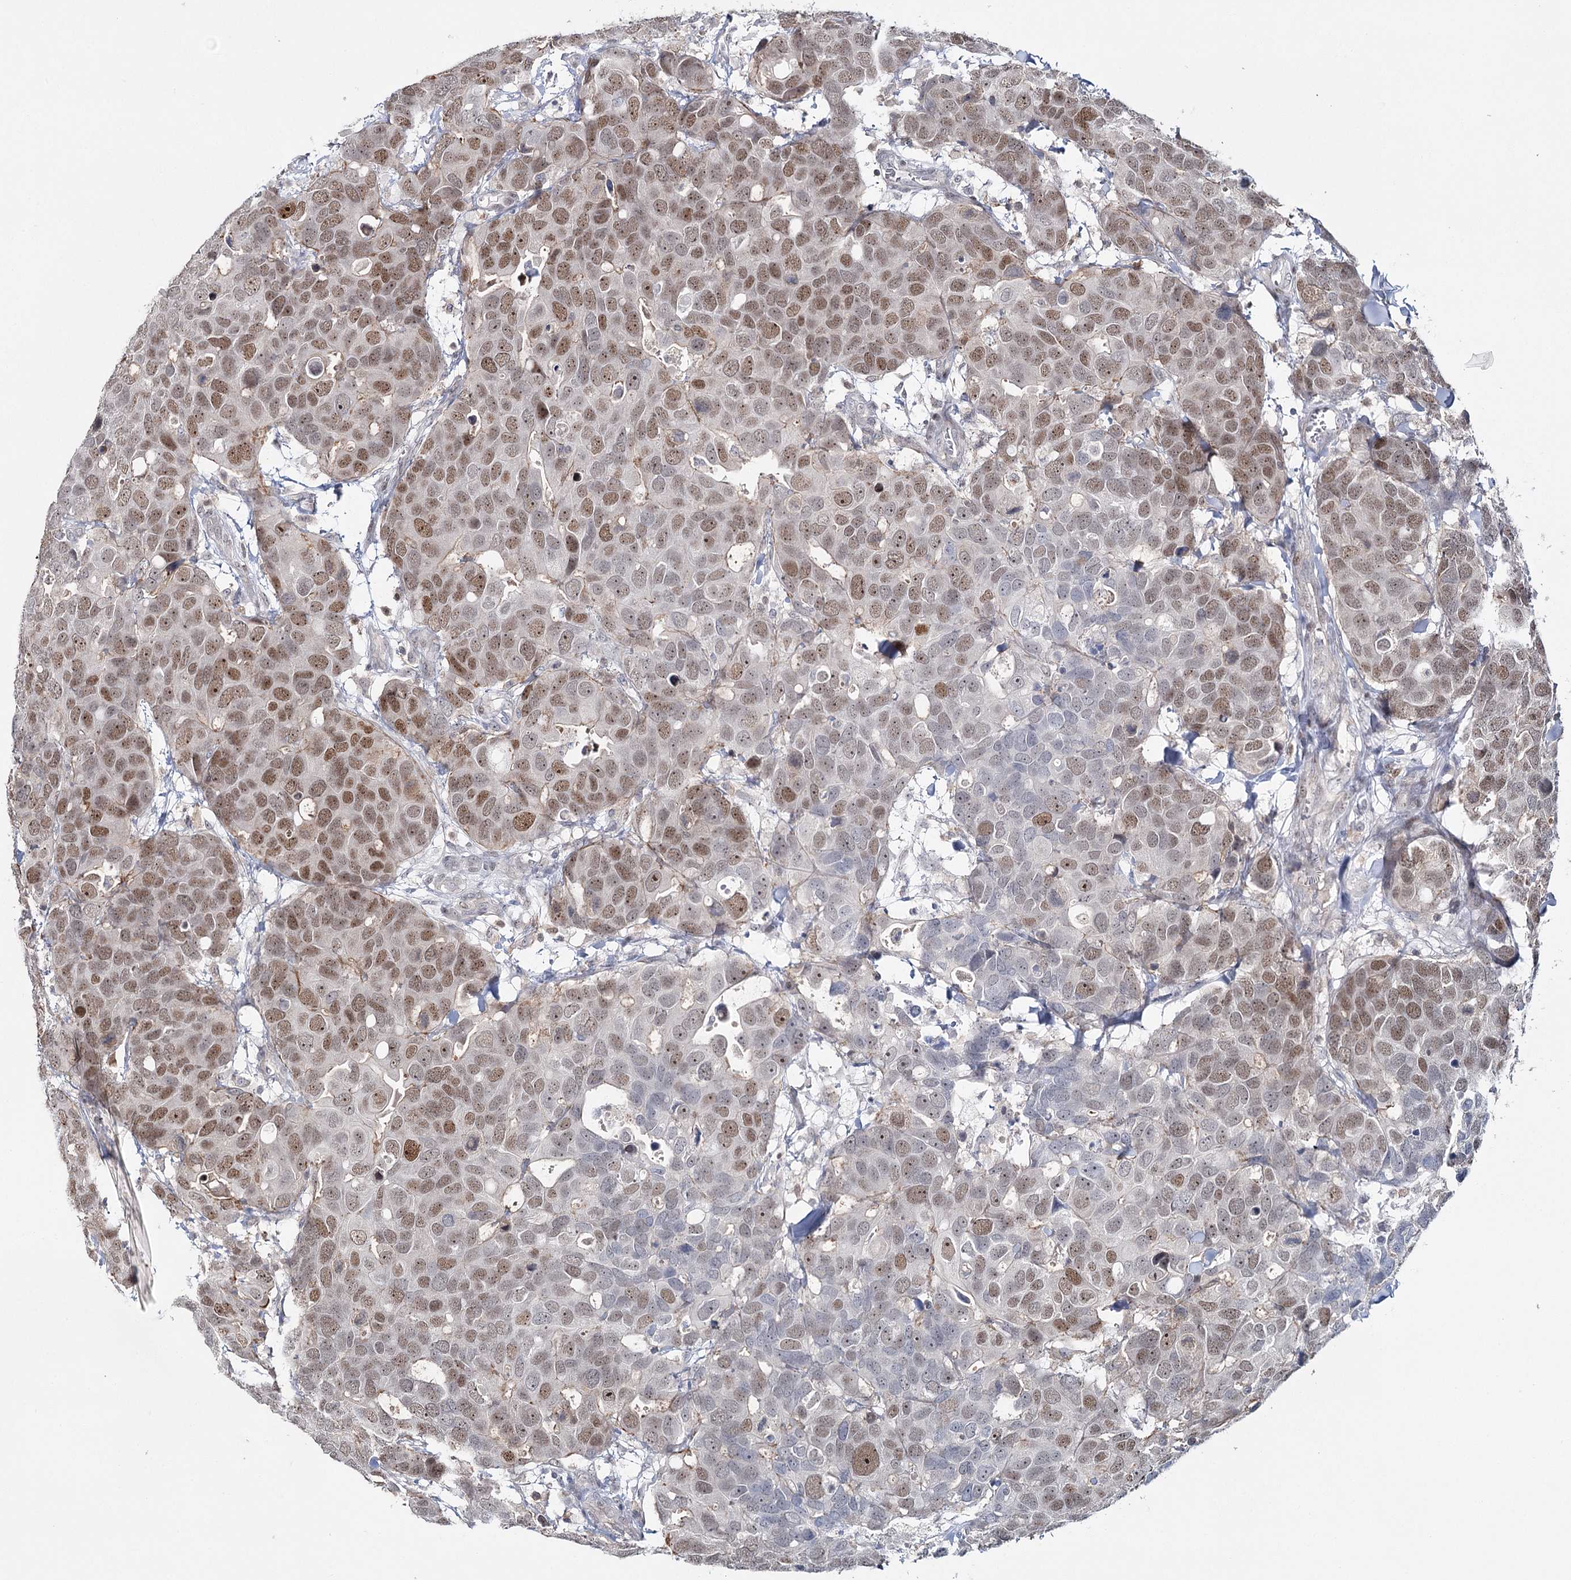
{"staining": {"intensity": "moderate", "quantity": ">75%", "location": "nuclear"}, "tissue": "breast cancer", "cell_type": "Tumor cells", "image_type": "cancer", "snomed": [{"axis": "morphology", "description": "Duct carcinoma"}, {"axis": "topography", "description": "Breast"}], "caption": "Human breast cancer stained with a protein marker reveals moderate staining in tumor cells.", "gene": "ZC3H8", "patient": {"sex": "female", "age": 83}}